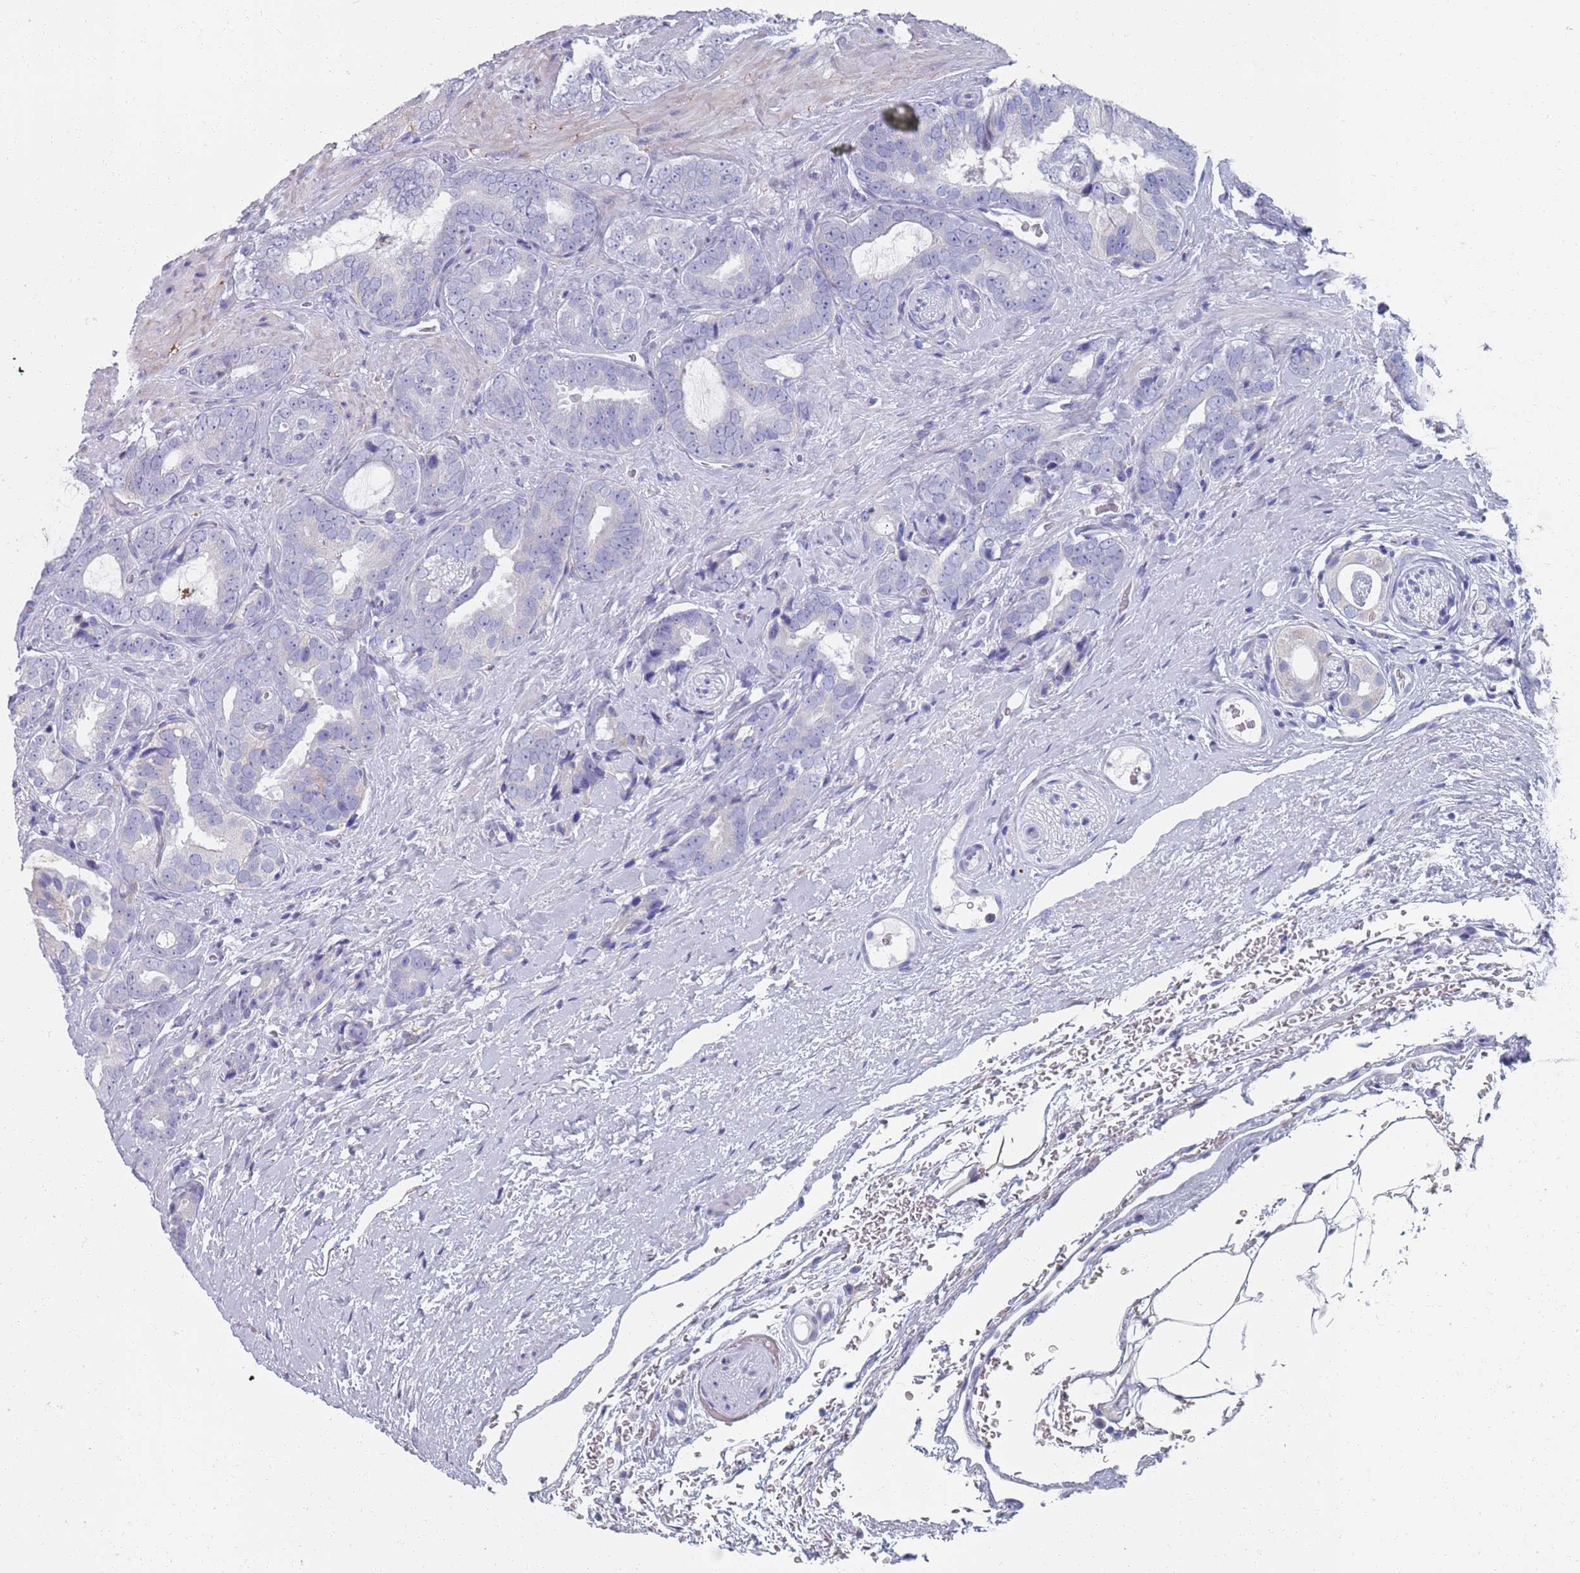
{"staining": {"intensity": "negative", "quantity": "none", "location": "none"}, "tissue": "prostate cancer", "cell_type": "Tumor cells", "image_type": "cancer", "snomed": [{"axis": "morphology", "description": "Adenocarcinoma, High grade"}, {"axis": "topography", "description": "Prostate"}], "caption": "Tumor cells are negative for brown protein staining in prostate cancer.", "gene": "PLOD1", "patient": {"sex": "male", "age": 71}}